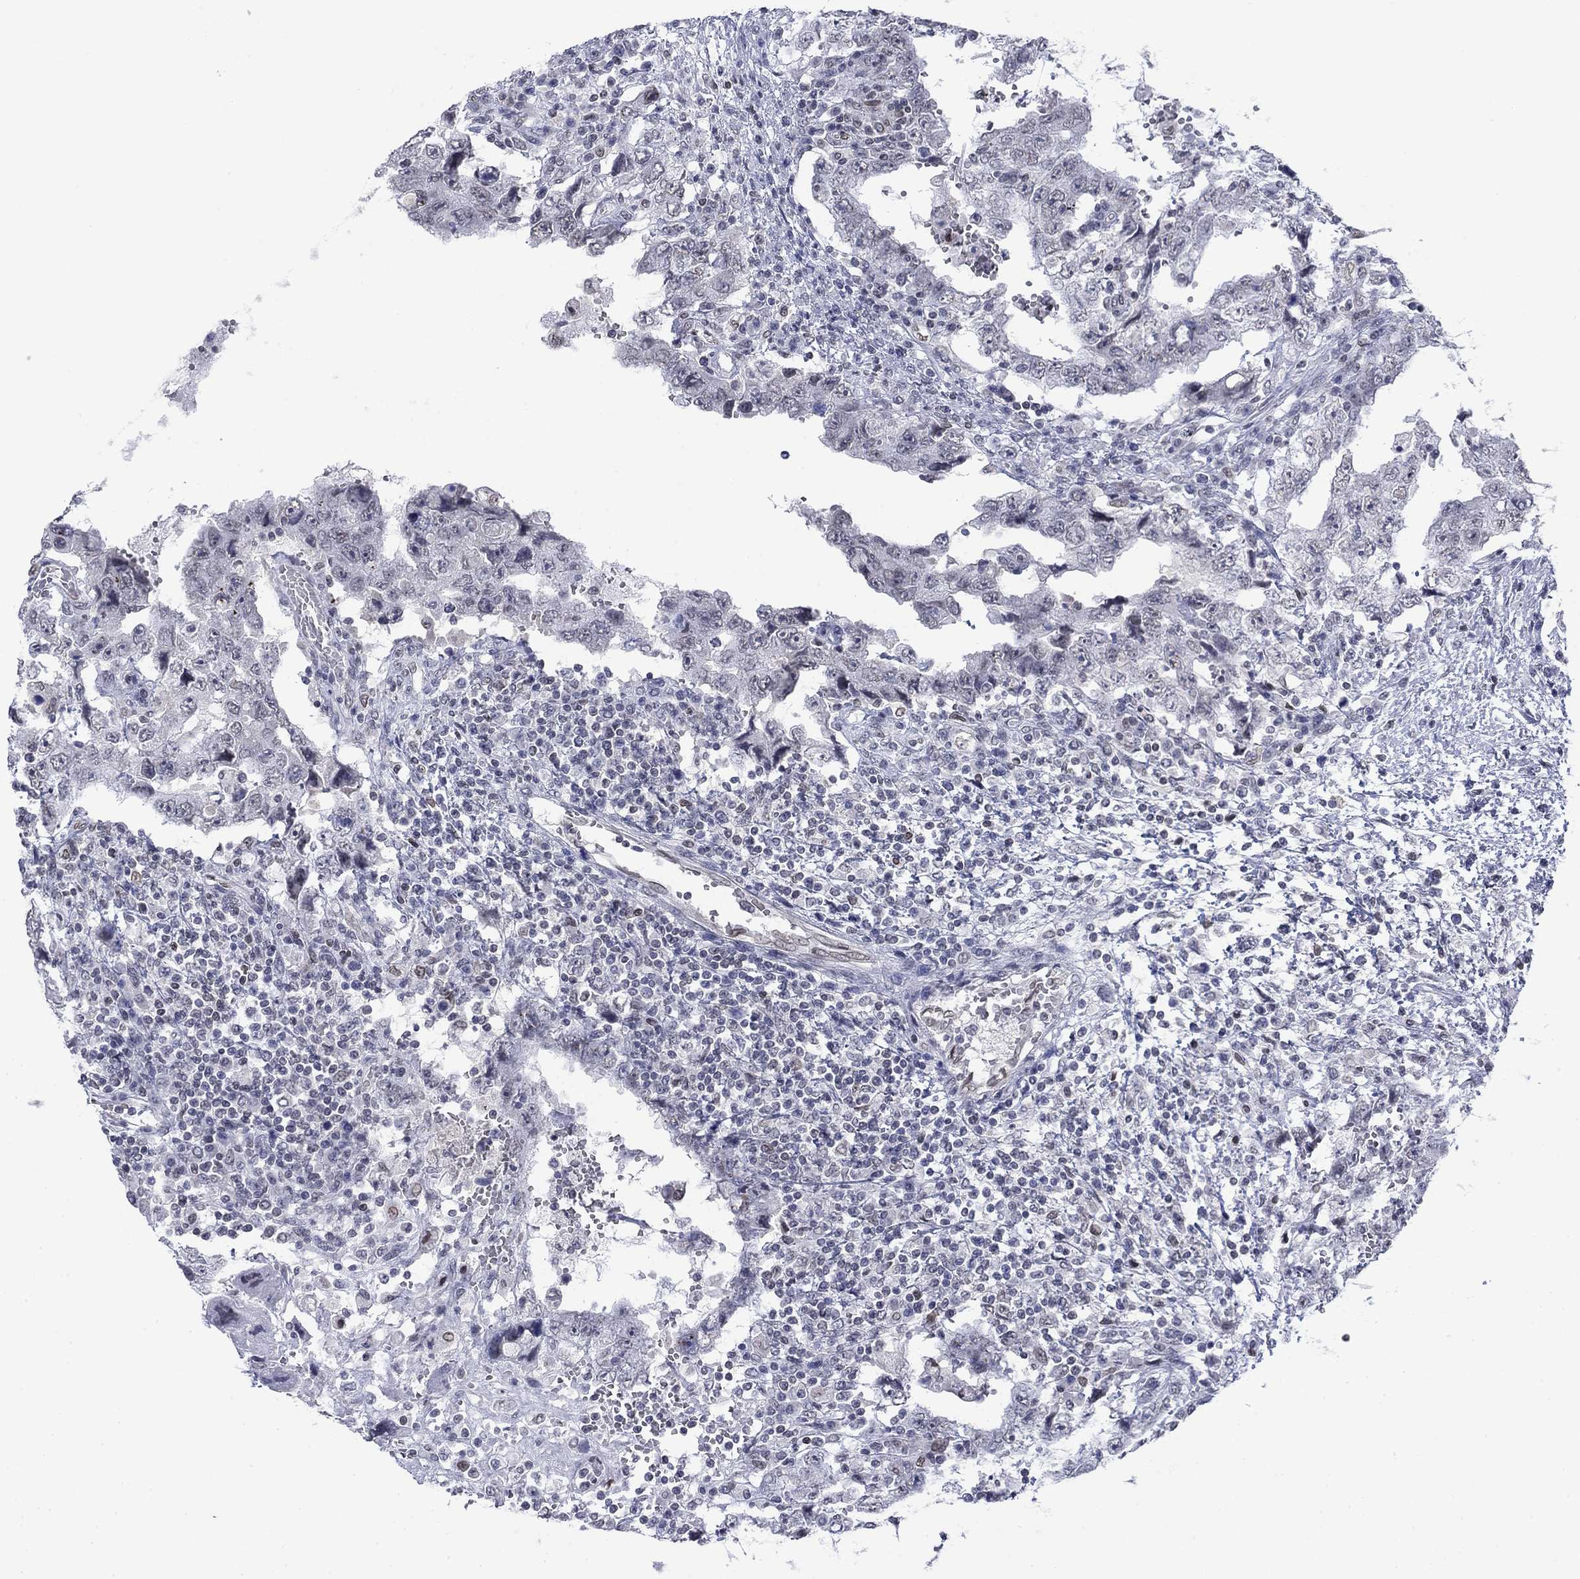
{"staining": {"intensity": "negative", "quantity": "none", "location": "none"}, "tissue": "testis cancer", "cell_type": "Tumor cells", "image_type": "cancer", "snomed": [{"axis": "morphology", "description": "Carcinoma, Embryonal, NOS"}, {"axis": "topography", "description": "Testis"}], "caption": "Immunohistochemistry (IHC) of human testis embryonal carcinoma displays no staining in tumor cells.", "gene": "TOR1AIP1", "patient": {"sex": "male", "age": 26}}